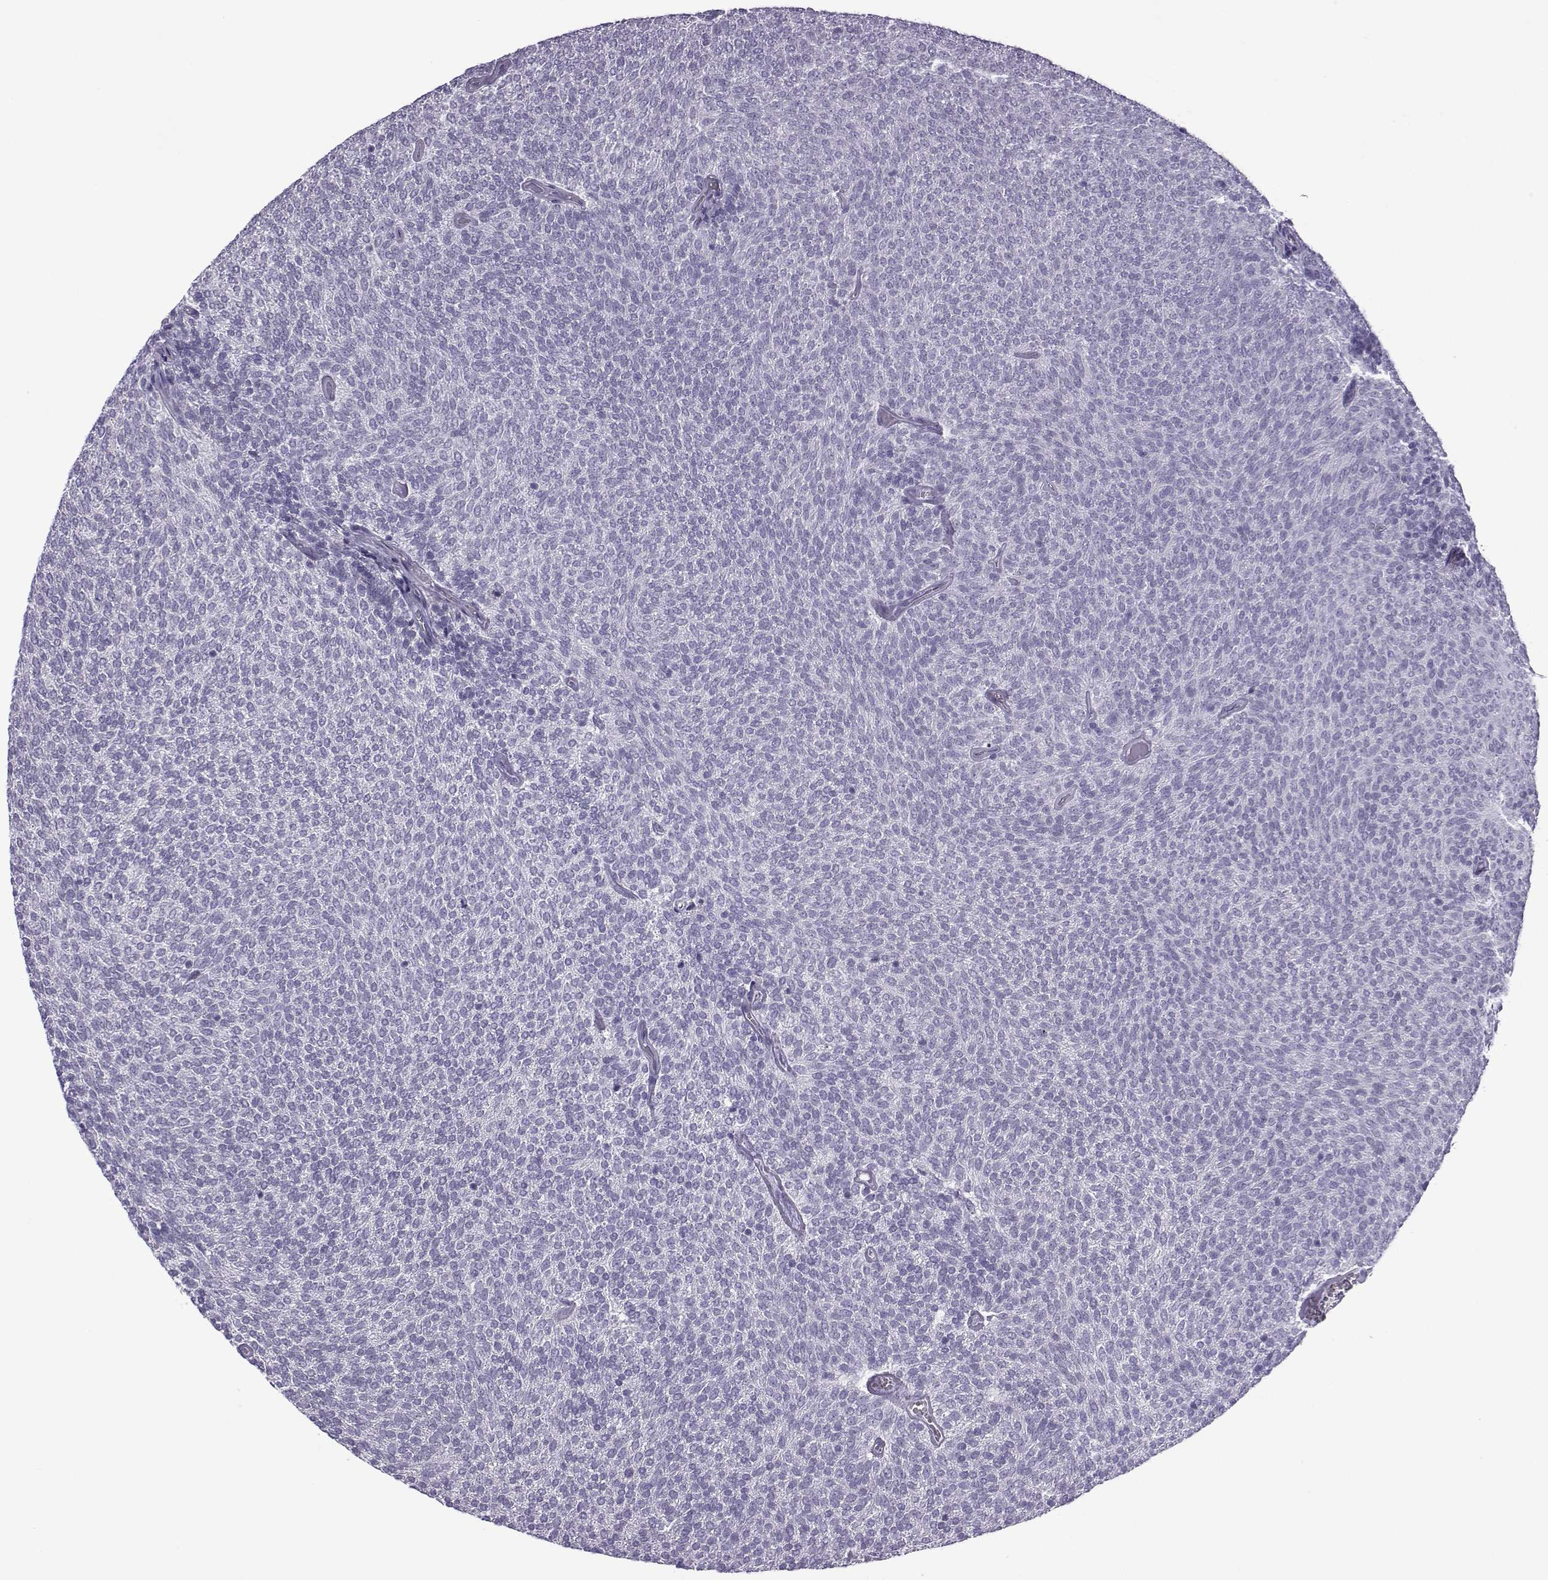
{"staining": {"intensity": "negative", "quantity": "none", "location": "none"}, "tissue": "urothelial cancer", "cell_type": "Tumor cells", "image_type": "cancer", "snomed": [{"axis": "morphology", "description": "Urothelial carcinoma, Low grade"}, {"axis": "topography", "description": "Urinary bladder"}], "caption": "Tumor cells are negative for brown protein staining in low-grade urothelial carcinoma.", "gene": "OIP5", "patient": {"sex": "male", "age": 77}}